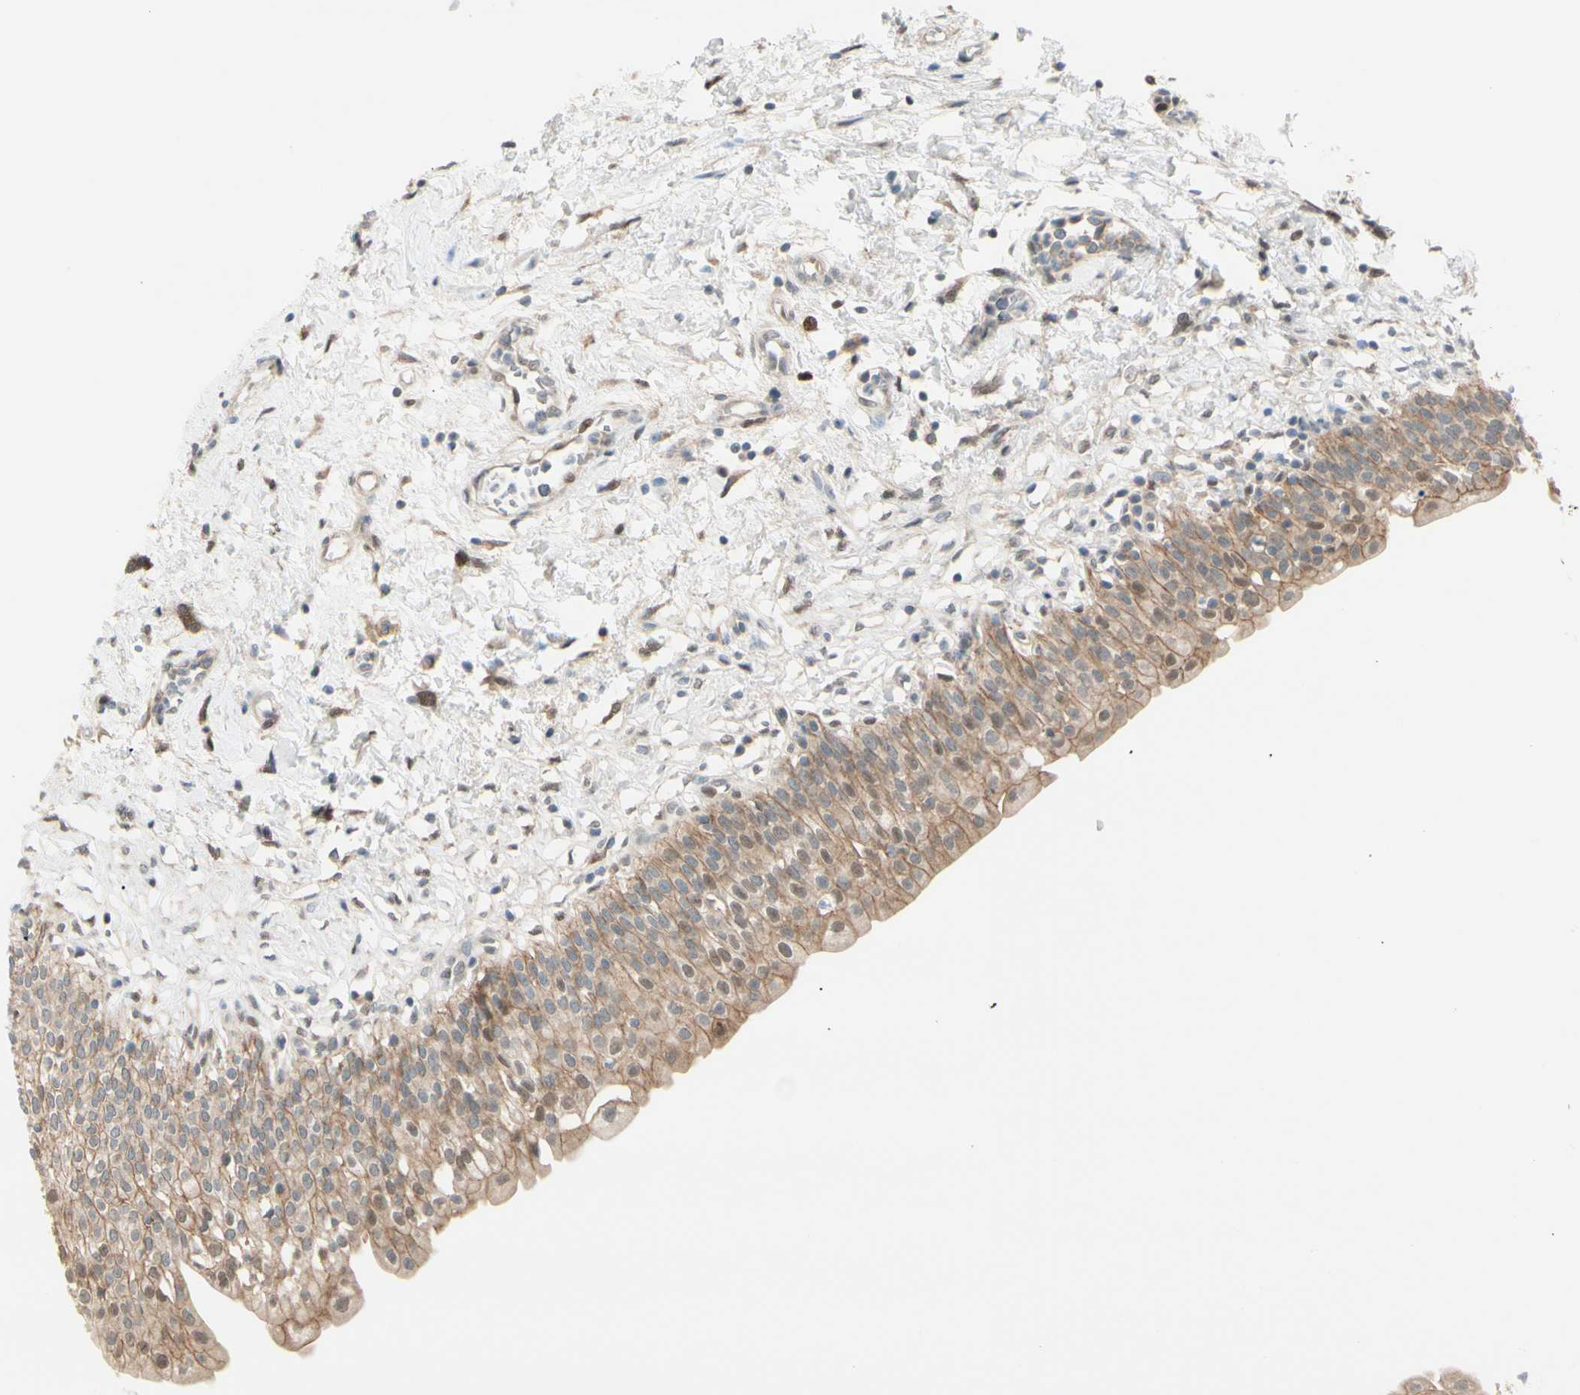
{"staining": {"intensity": "moderate", "quantity": ">75%", "location": "cytoplasmic/membranous,nuclear"}, "tissue": "urinary bladder", "cell_type": "Urothelial cells", "image_type": "normal", "snomed": [{"axis": "morphology", "description": "Normal tissue, NOS"}, {"axis": "topography", "description": "Urinary bladder"}], "caption": "A photomicrograph of human urinary bladder stained for a protein shows moderate cytoplasmic/membranous,nuclear brown staining in urothelial cells. (Stains: DAB in brown, nuclei in blue, Microscopy: brightfield microscopy at high magnification).", "gene": "PTTG1", "patient": {"sex": "male", "age": 55}}